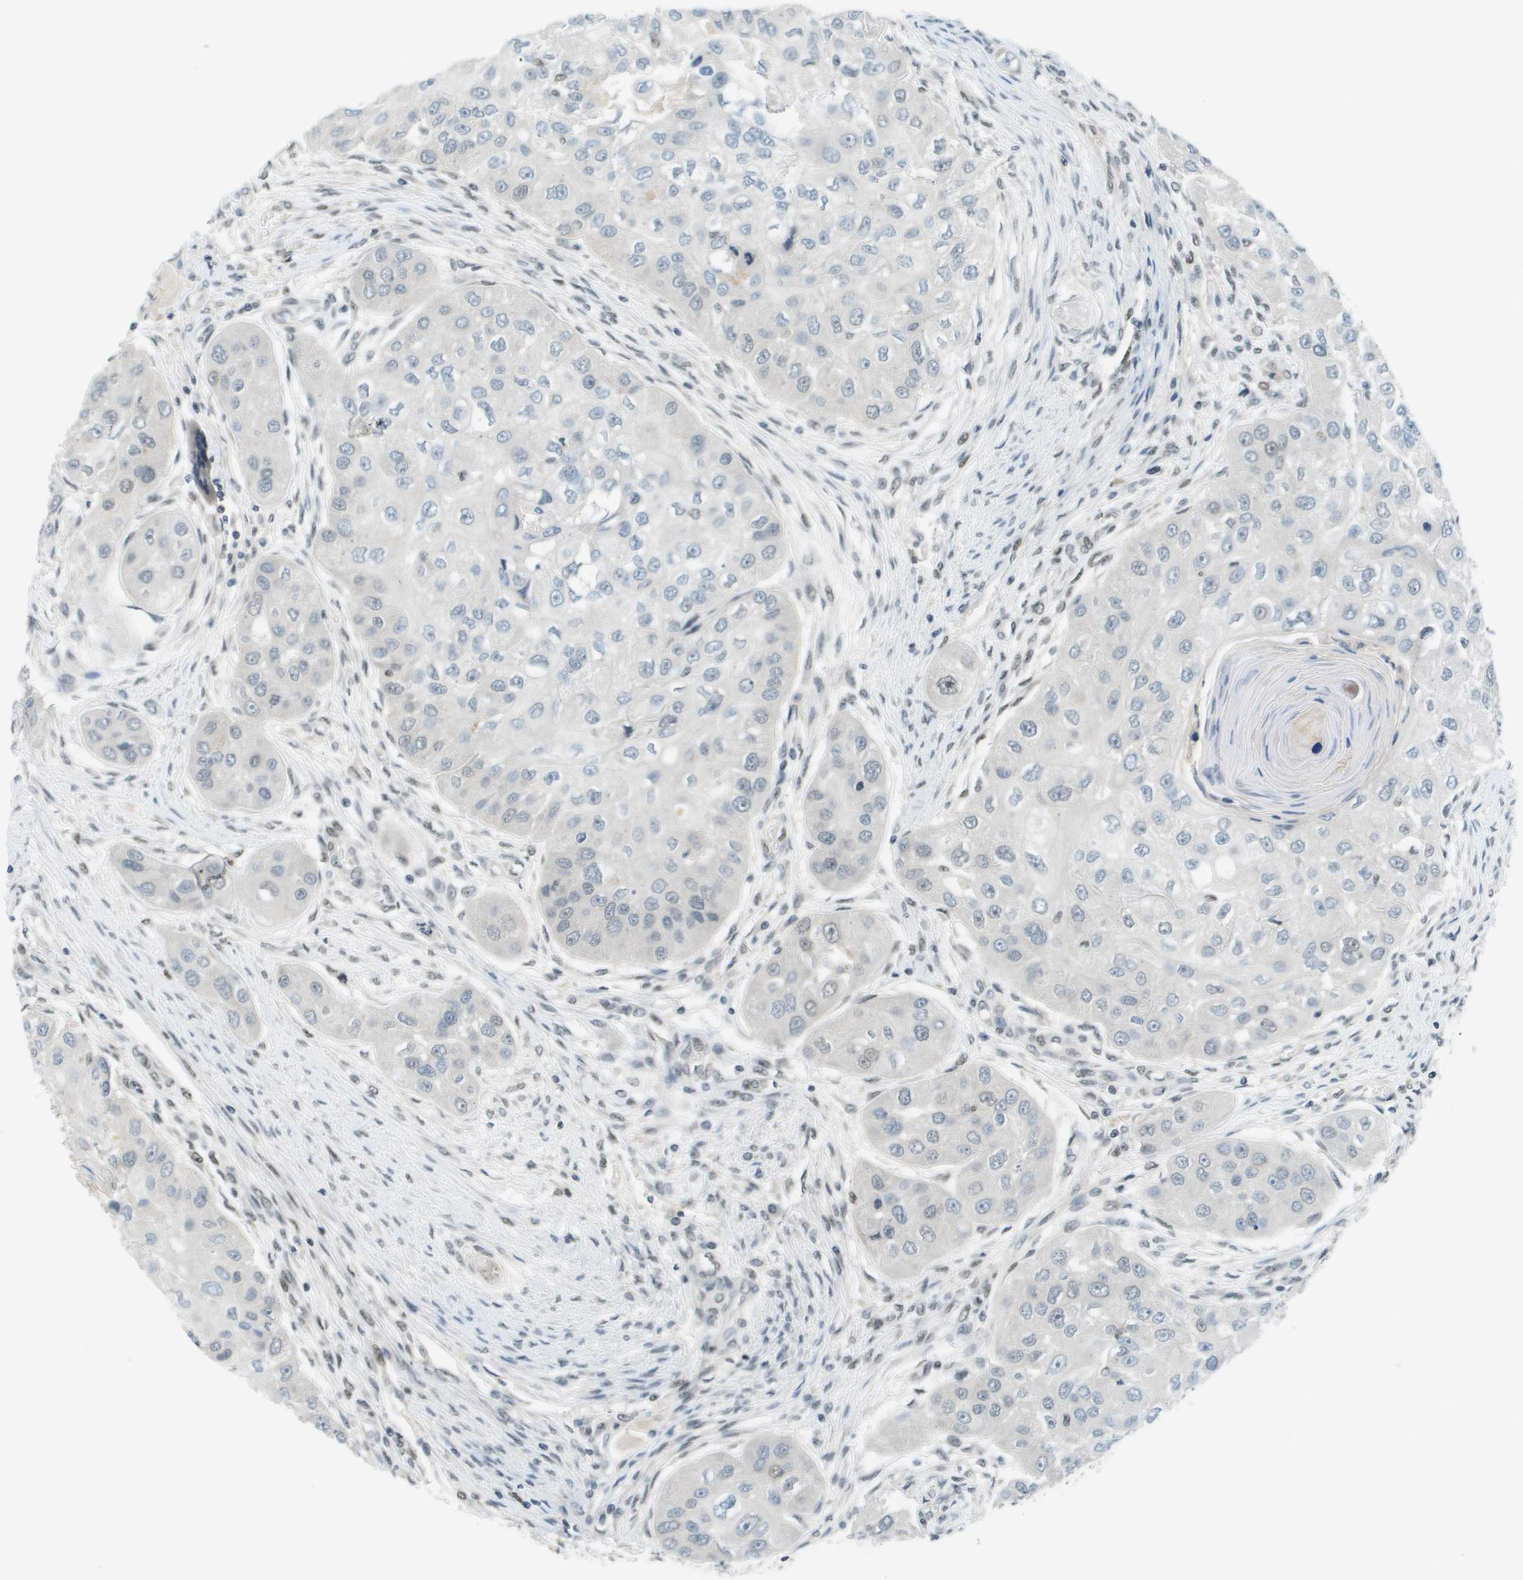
{"staining": {"intensity": "weak", "quantity": "<25%", "location": "nuclear"}, "tissue": "head and neck cancer", "cell_type": "Tumor cells", "image_type": "cancer", "snomed": [{"axis": "morphology", "description": "Normal tissue, NOS"}, {"axis": "morphology", "description": "Squamous cell carcinoma, NOS"}, {"axis": "topography", "description": "Skeletal muscle"}, {"axis": "topography", "description": "Head-Neck"}], "caption": "A photomicrograph of head and neck squamous cell carcinoma stained for a protein exhibits no brown staining in tumor cells.", "gene": "CBX5", "patient": {"sex": "male", "age": 51}}